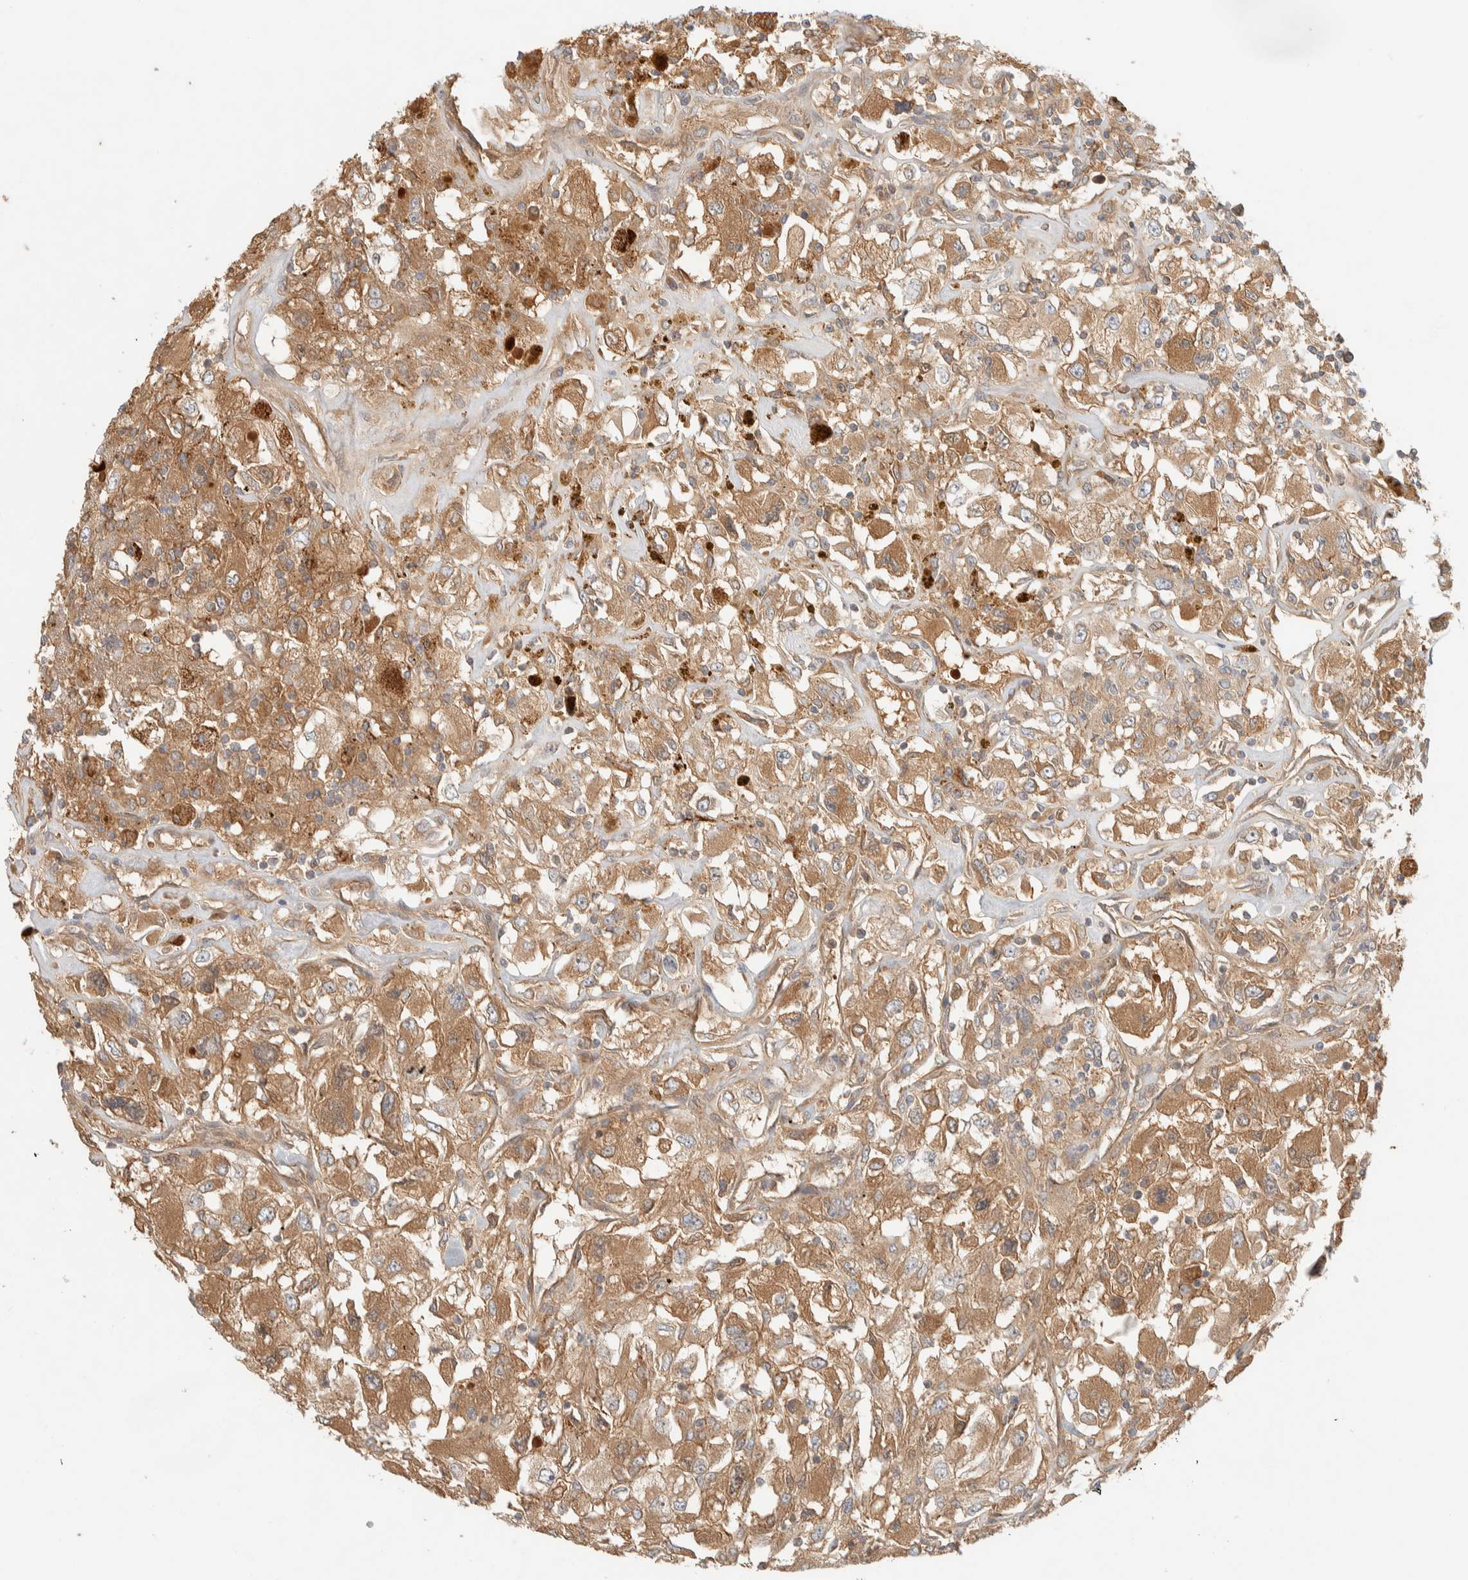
{"staining": {"intensity": "moderate", "quantity": ">75%", "location": "cytoplasmic/membranous"}, "tissue": "renal cancer", "cell_type": "Tumor cells", "image_type": "cancer", "snomed": [{"axis": "morphology", "description": "Adenocarcinoma, NOS"}, {"axis": "topography", "description": "Kidney"}], "caption": "Tumor cells reveal medium levels of moderate cytoplasmic/membranous expression in about >75% of cells in renal cancer.", "gene": "FAM167A", "patient": {"sex": "female", "age": 52}}